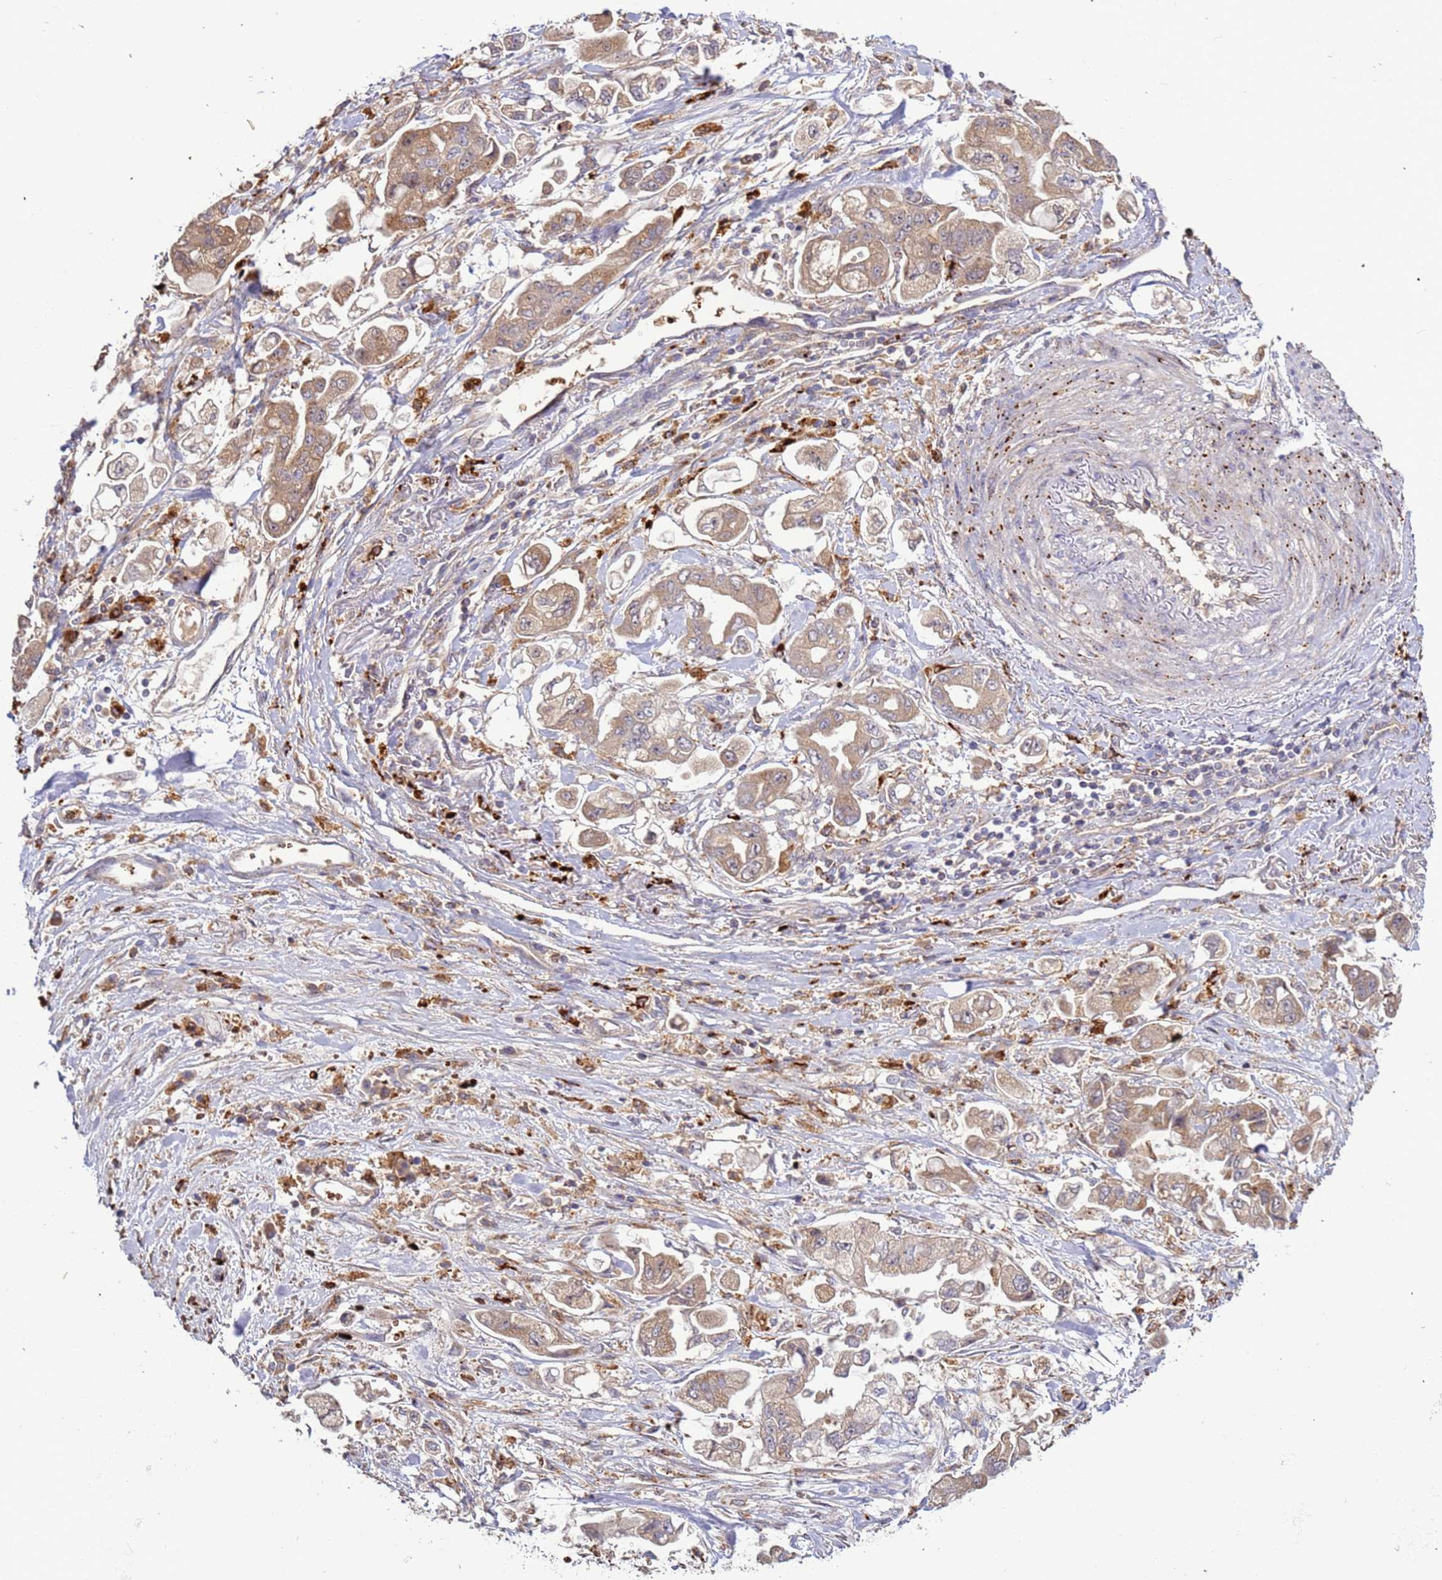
{"staining": {"intensity": "weak", "quantity": ">75%", "location": "cytoplasmic/membranous"}, "tissue": "stomach cancer", "cell_type": "Tumor cells", "image_type": "cancer", "snomed": [{"axis": "morphology", "description": "Adenocarcinoma, NOS"}, {"axis": "topography", "description": "Stomach"}], "caption": "Immunohistochemical staining of human stomach cancer reveals low levels of weak cytoplasmic/membranous protein expression in approximately >75% of tumor cells. (IHC, brightfield microscopy, high magnification).", "gene": "VPS36", "patient": {"sex": "male", "age": 62}}